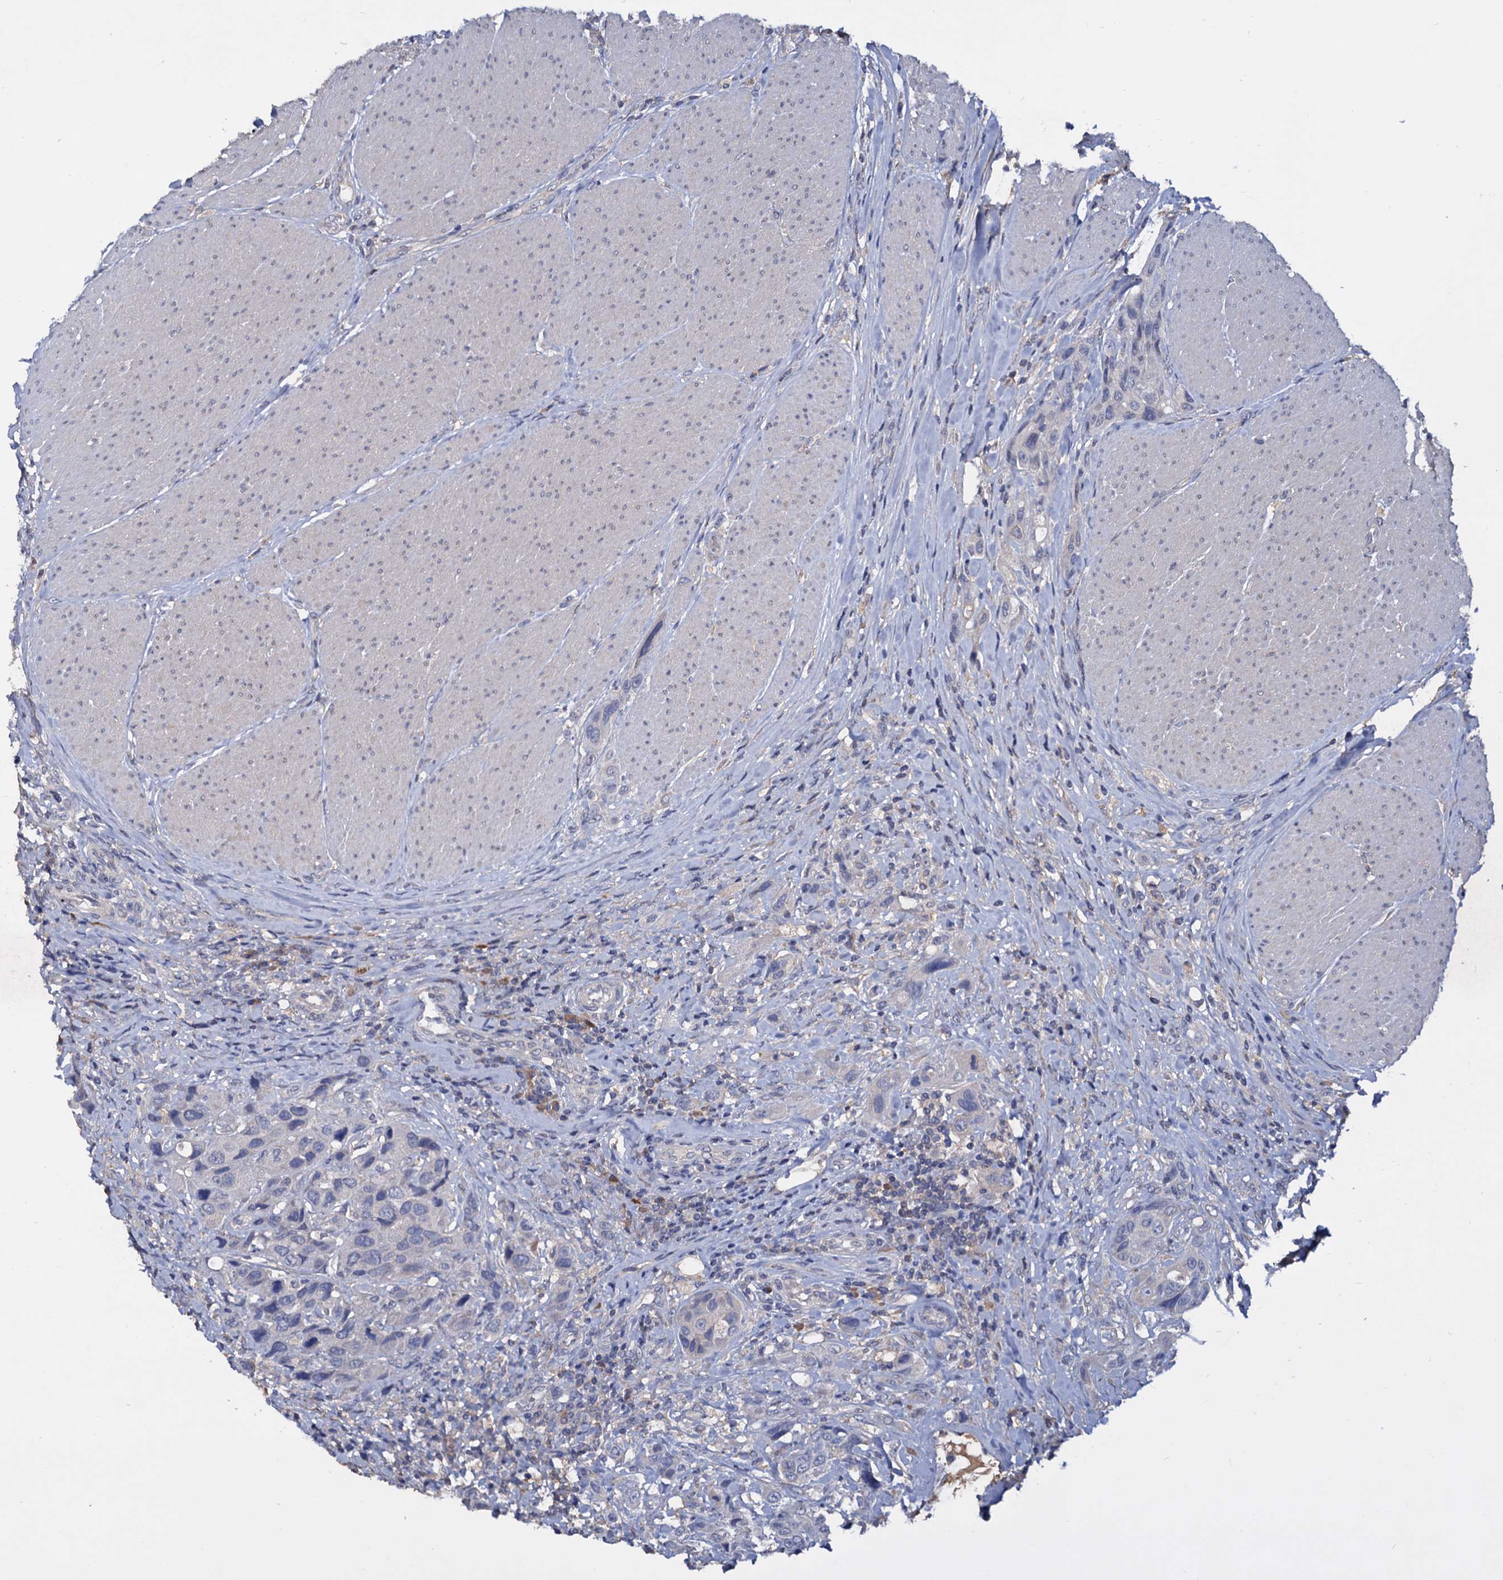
{"staining": {"intensity": "negative", "quantity": "none", "location": "none"}, "tissue": "urothelial cancer", "cell_type": "Tumor cells", "image_type": "cancer", "snomed": [{"axis": "morphology", "description": "Urothelial carcinoma, High grade"}, {"axis": "topography", "description": "Urinary bladder"}], "caption": "A histopathology image of human urothelial carcinoma (high-grade) is negative for staining in tumor cells. (DAB (3,3'-diaminobenzidine) IHC with hematoxylin counter stain).", "gene": "NPAS4", "patient": {"sex": "male", "age": 50}}